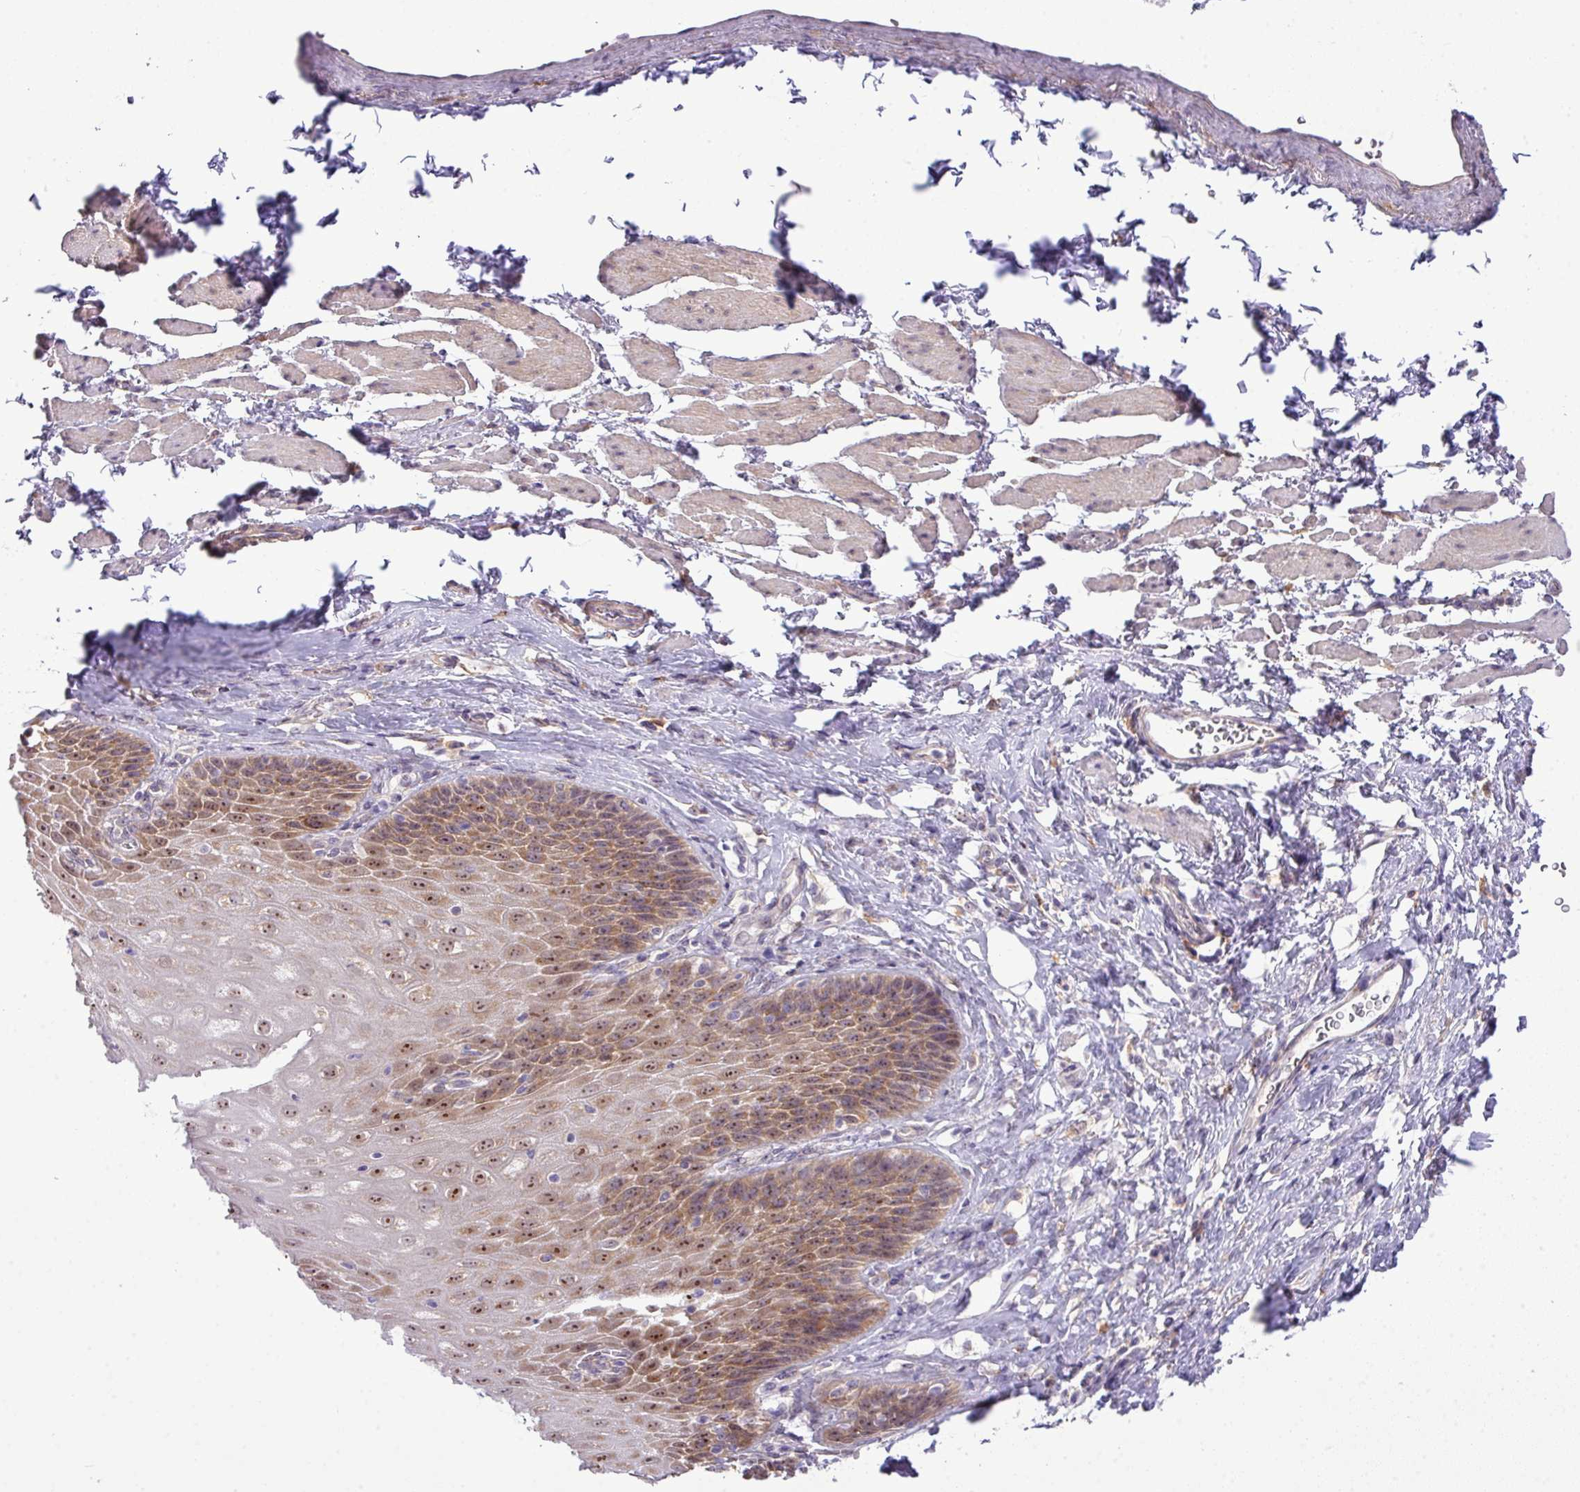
{"staining": {"intensity": "moderate", "quantity": ">75%", "location": "cytoplasmic/membranous,nuclear"}, "tissue": "esophagus", "cell_type": "Squamous epithelial cells", "image_type": "normal", "snomed": [{"axis": "morphology", "description": "Normal tissue, NOS"}, {"axis": "topography", "description": "Esophagus"}], "caption": "A brown stain shows moderate cytoplasmic/membranous,nuclear staining of a protein in squamous epithelial cells of normal esophagus. The protein is stained brown, and the nuclei are stained in blue (DAB IHC with brightfield microscopy, high magnification).", "gene": "MAK16", "patient": {"sex": "female", "age": 61}}